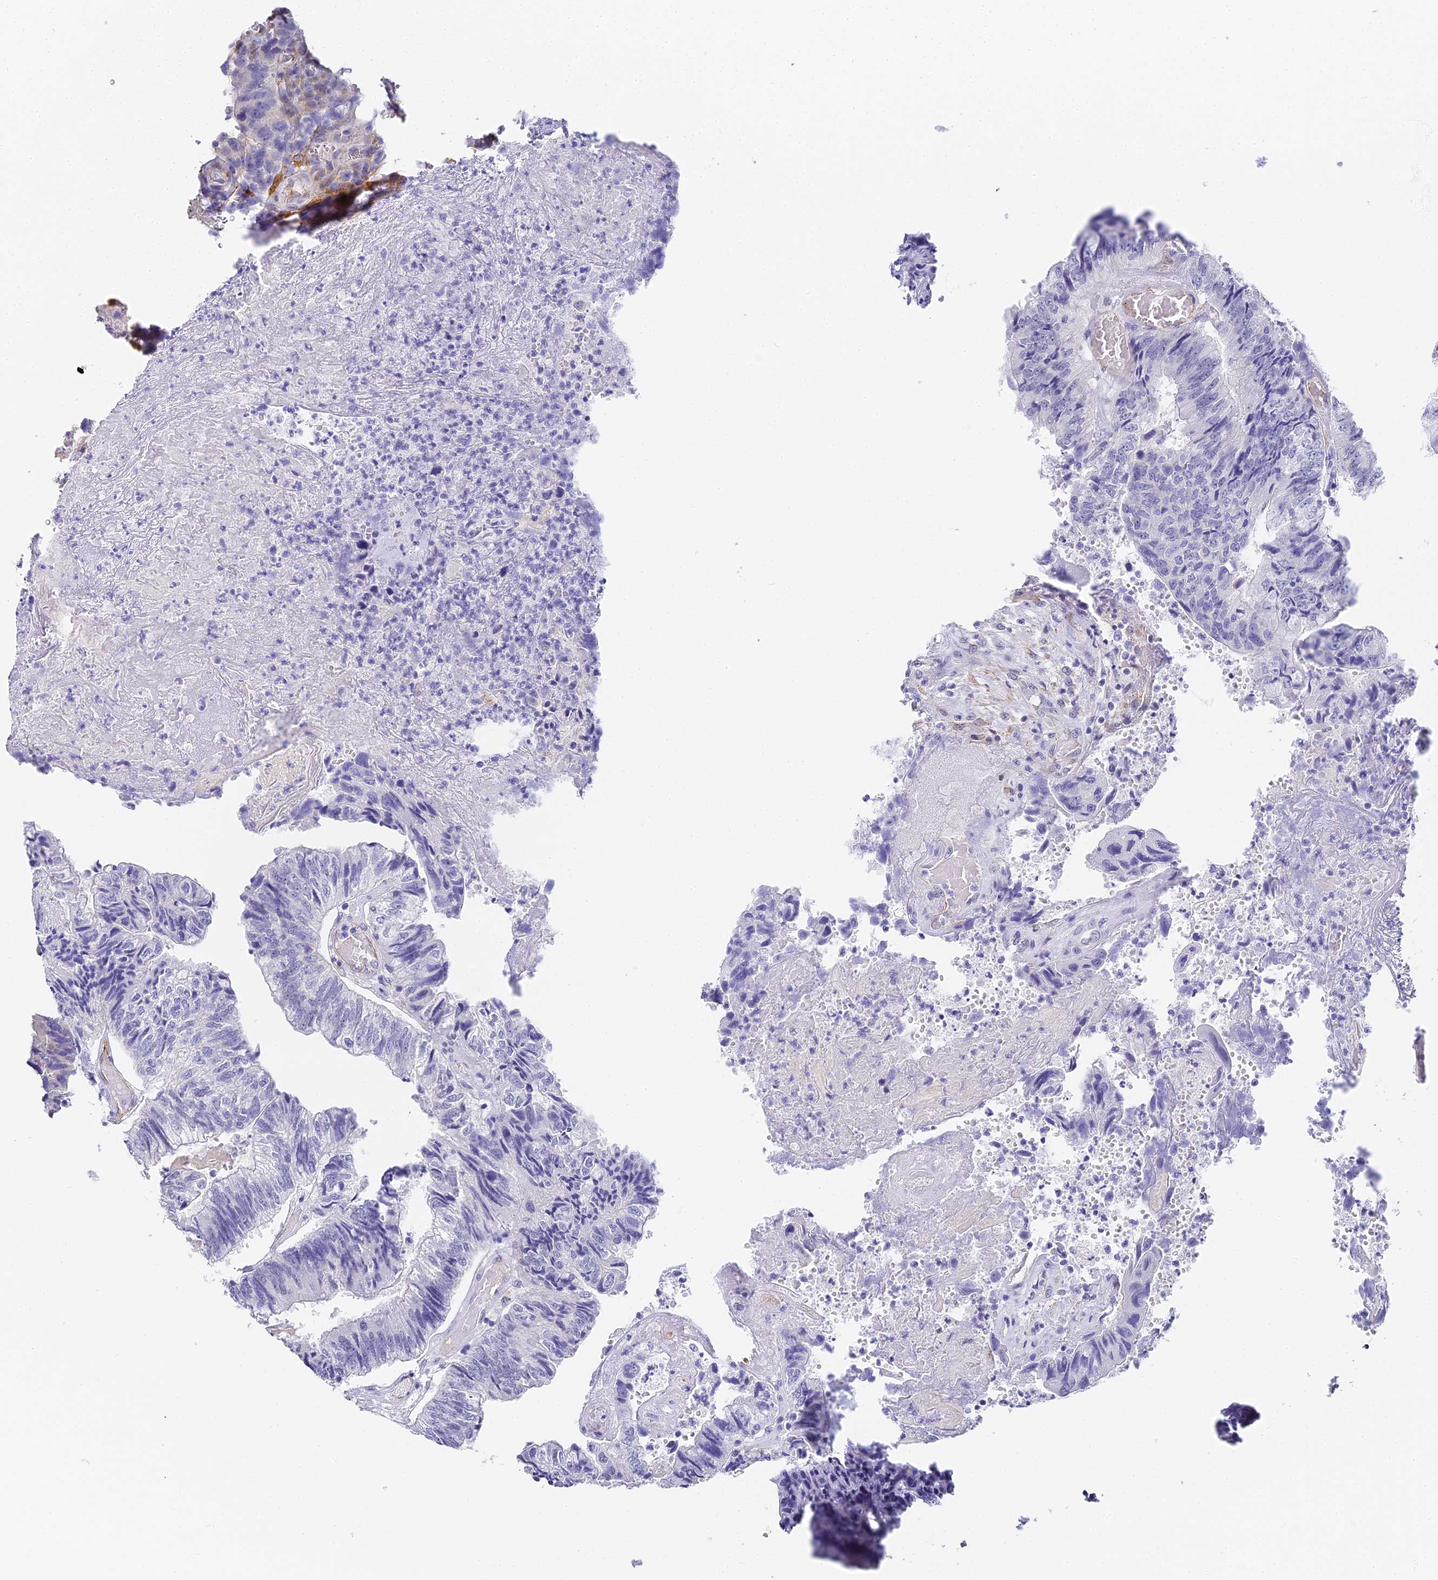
{"staining": {"intensity": "negative", "quantity": "none", "location": "none"}, "tissue": "colorectal cancer", "cell_type": "Tumor cells", "image_type": "cancer", "snomed": [{"axis": "morphology", "description": "Adenocarcinoma, NOS"}, {"axis": "topography", "description": "Colon"}], "caption": "DAB (3,3'-diaminobenzidine) immunohistochemical staining of colorectal cancer (adenocarcinoma) displays no significant expression in tumor cells.", "gene": "GJA1", "patient": {"sex": "female", "age": 67}}